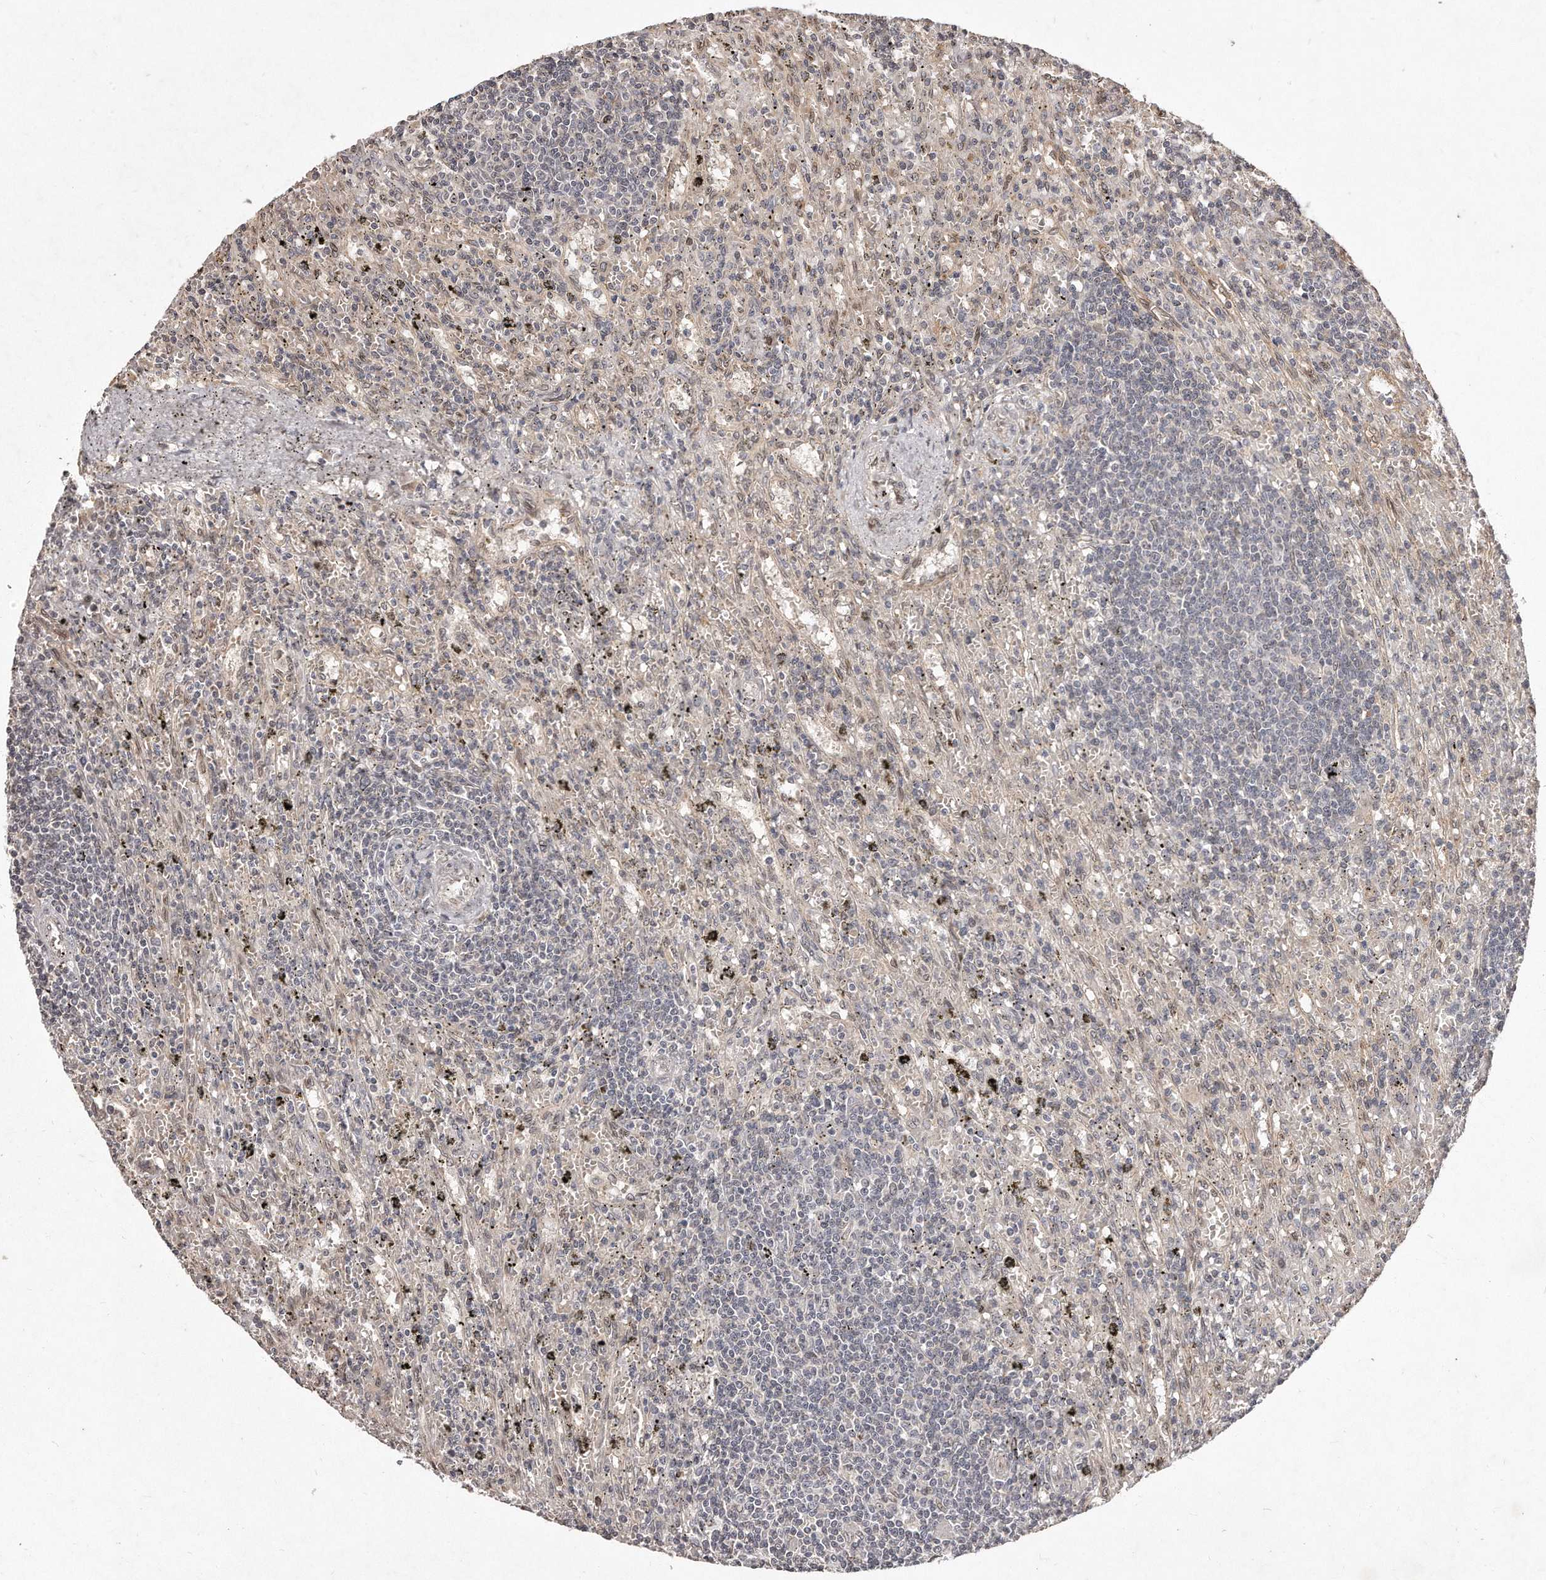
{"staining": {"intensity": "negative", "quantity": "none", "location": "none"}, "tissue": "lymphoma", "cell_type": "Tumor cells", "image_type": "cancer", "snomed": [{"axis": "morphology", "description": "Malignant lymphoma, non-Hodgkin's type, Low grade"}, {"axis": "topography", "description": "Spleen"}], "caption": "Human malignant lymphoma, non-Hodgkin's type (low-grade) stained for a protein using immunohistochemistry (IHC) shows no expression in tumor cells.", "gene": "HASPIN", "patient": {"sex": "male", "age": 76}}